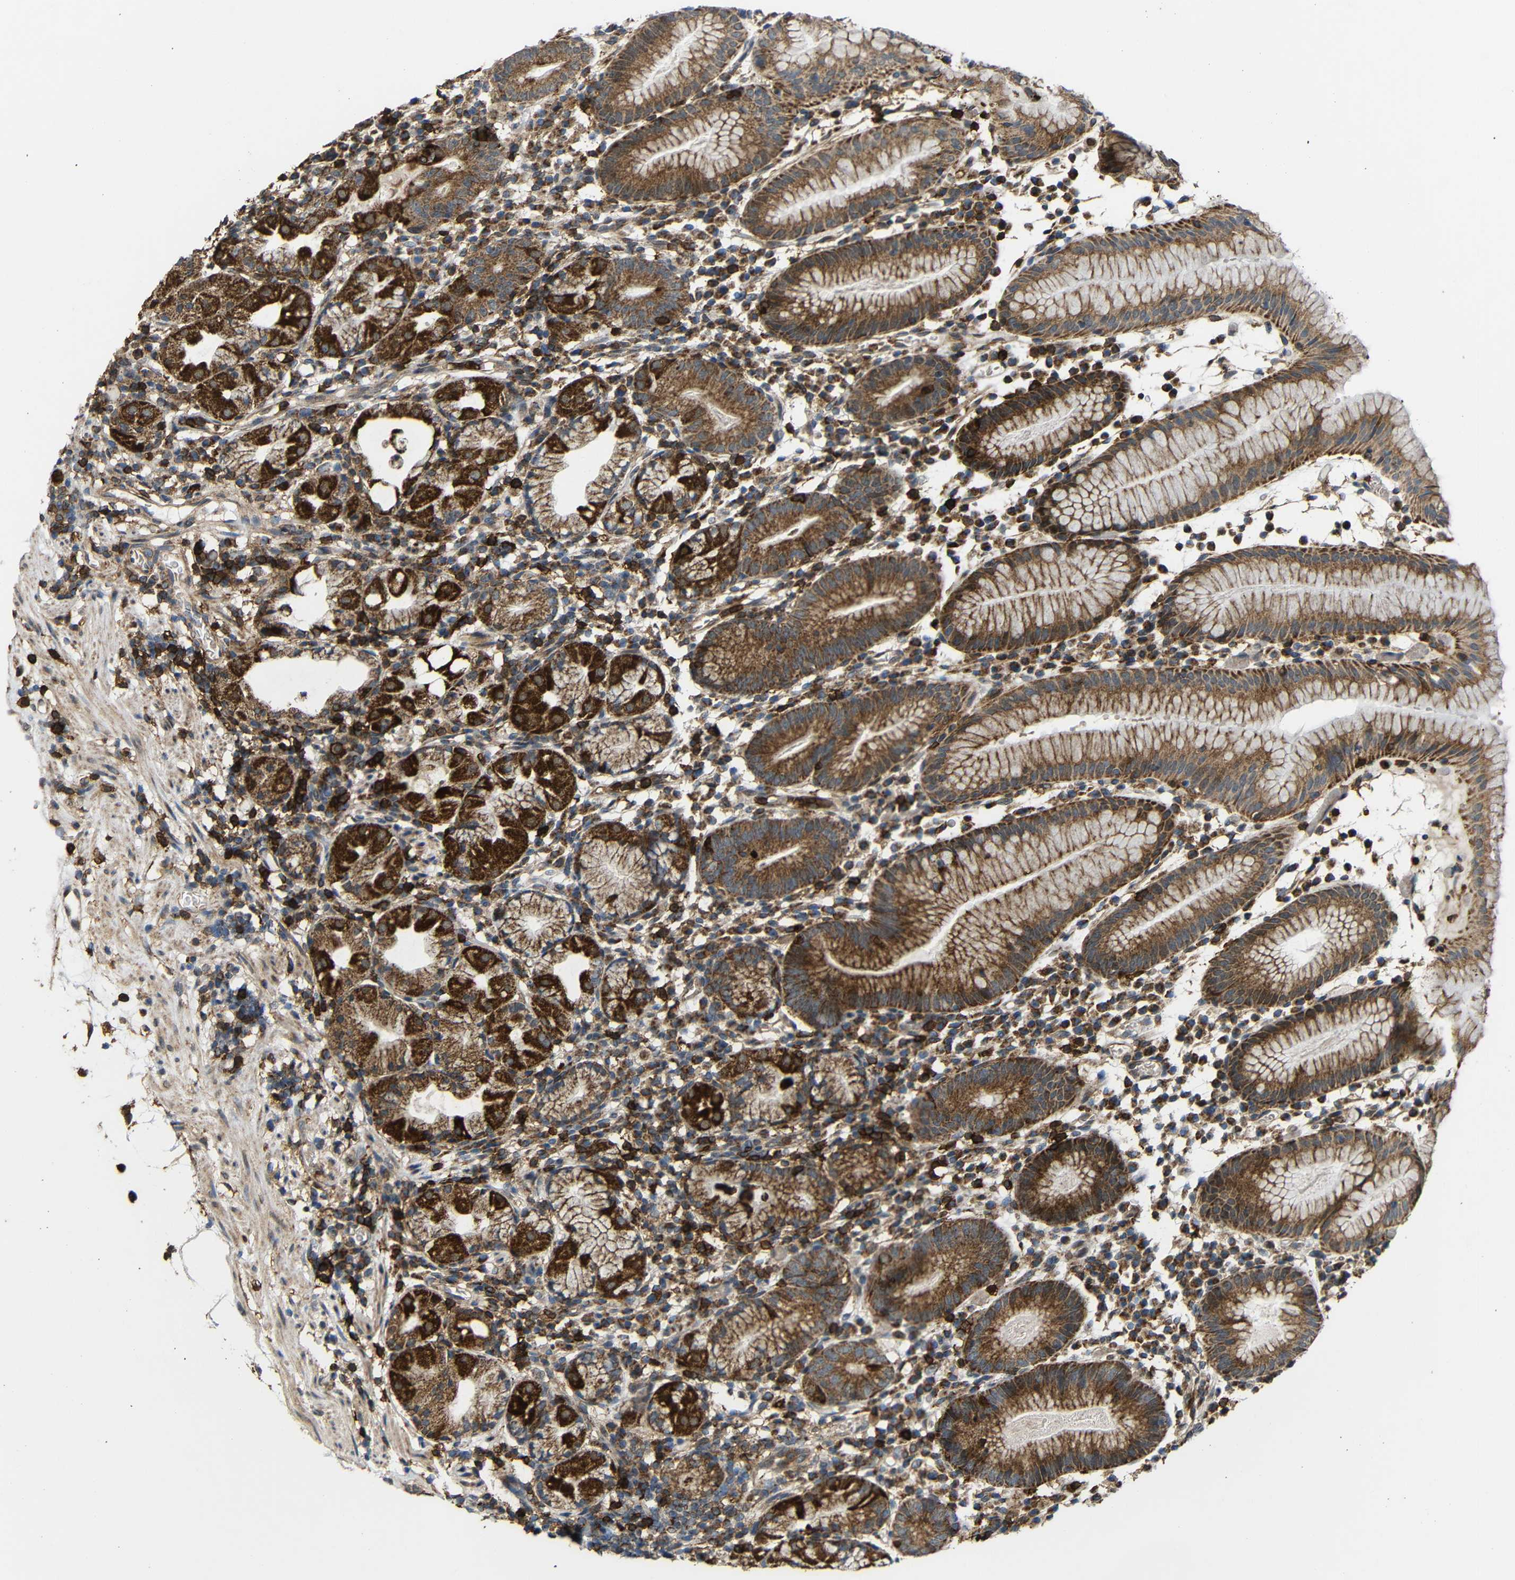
{"staining": {"intensity": "strong", "quantity": ">75%", "location": "cytoplasmic/membranous"}, "tissue": "stomach", "cell_type": "Glandular cells", "image_type": "normal", "snomed": [{"axis": "morphology", "description": "Normal tissue, NOS"}, {"axis": "topography", "description": "Stomach"}, {"axis": "topography", "description": "Stomach, lower"}], "caption": "Normal stomach reveals strong cytoplasmic/membranous expression in approximately >75% of glandular cells.", "gene": "C1GALT1", "patient": {"sex": "female", "age": 75}}